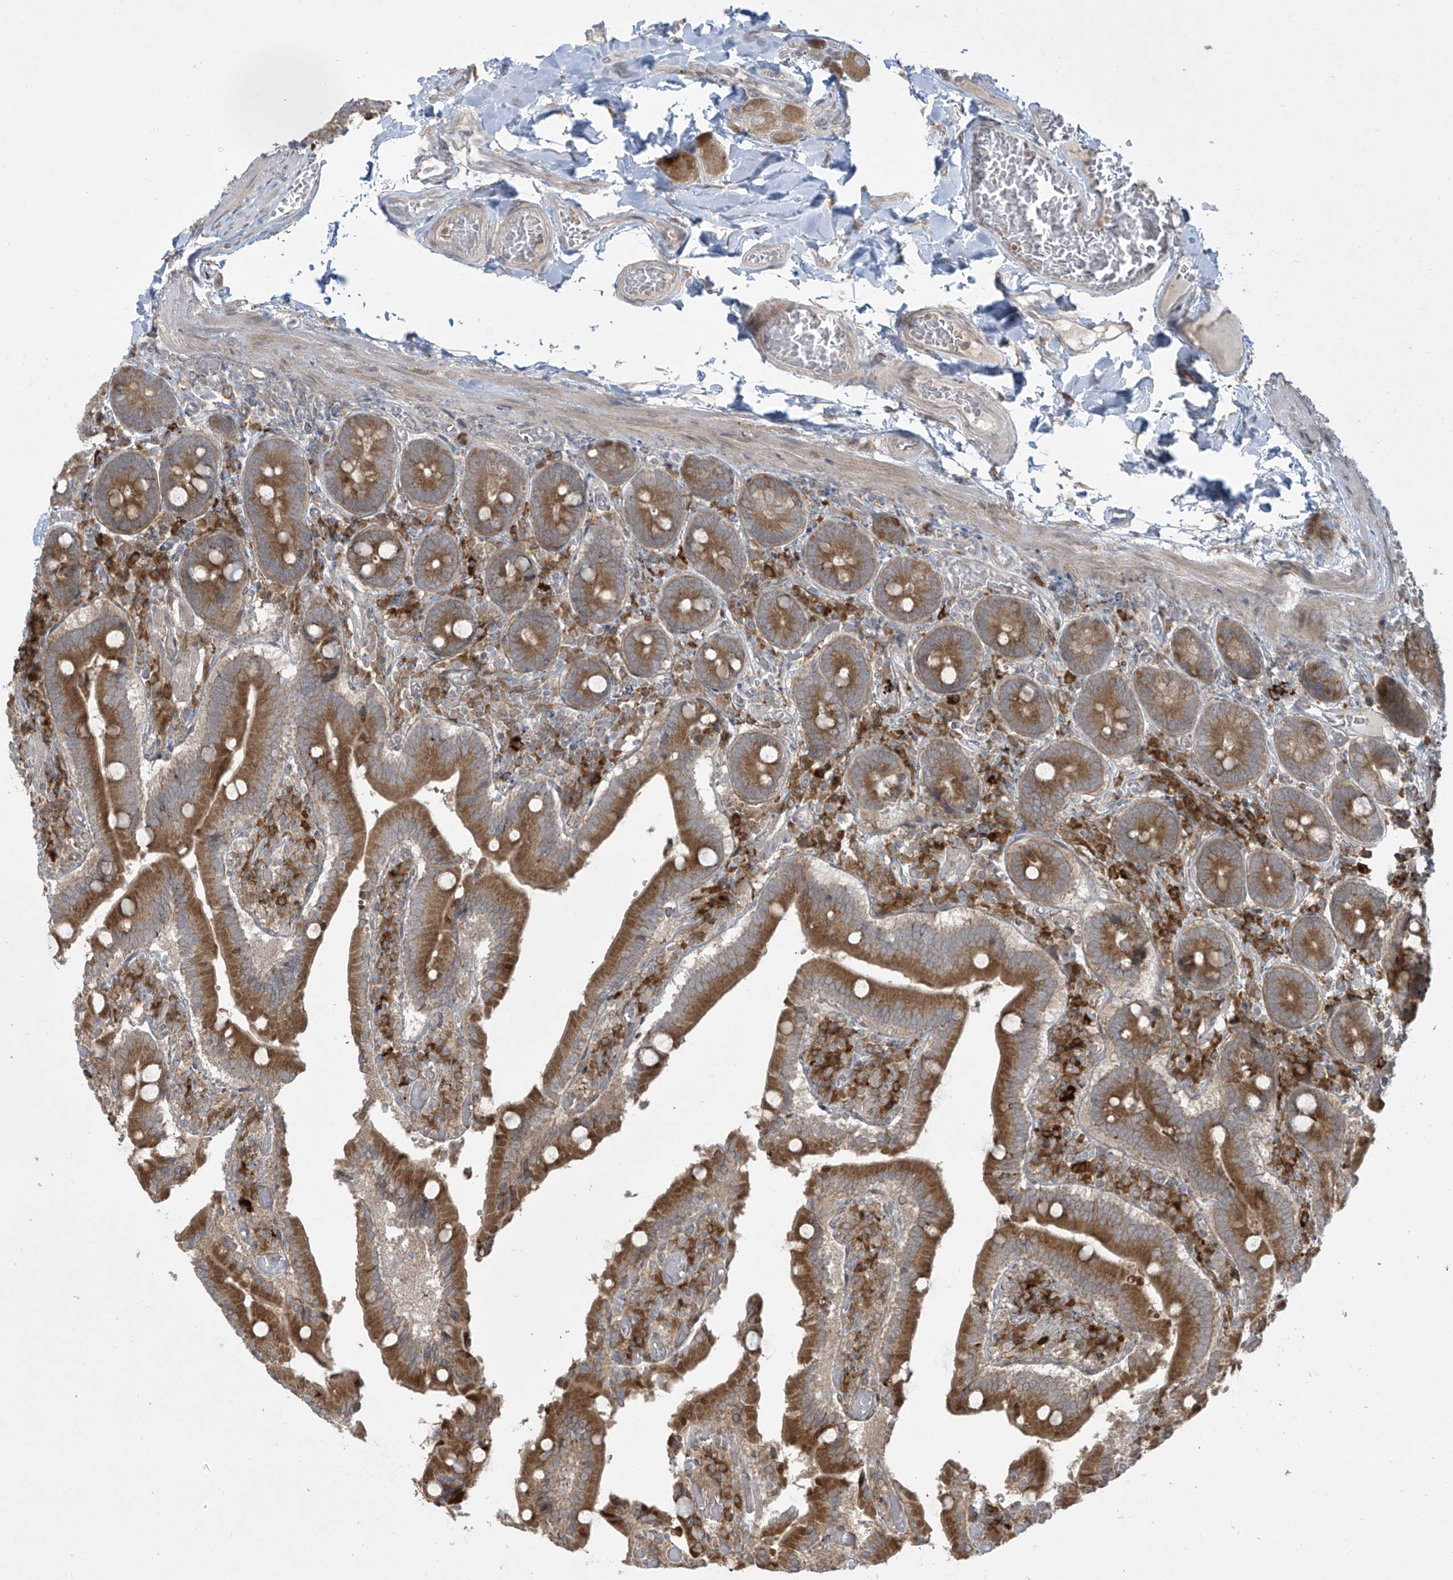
{"staining": {"intensity": "moderate", "quantity": ">75%", "location": "cytoplasmic/membranous"}, "tissue": "duodenum", "cell_type": "Glandular cells", "image_type": "normal", "snomed": [{"axis": "morphology", "description": "Normal tissue, NOS"}, {"axis": "topography", "description": "Duodenum"}], "caption": "Protein expression analysis of unremarkable duodenum exhibits moderate cytoplasmic/membranous positivity in about >75% of glandular cells.", "gene": "PPAT", "patient": {"sex": "female", "age": 62}}